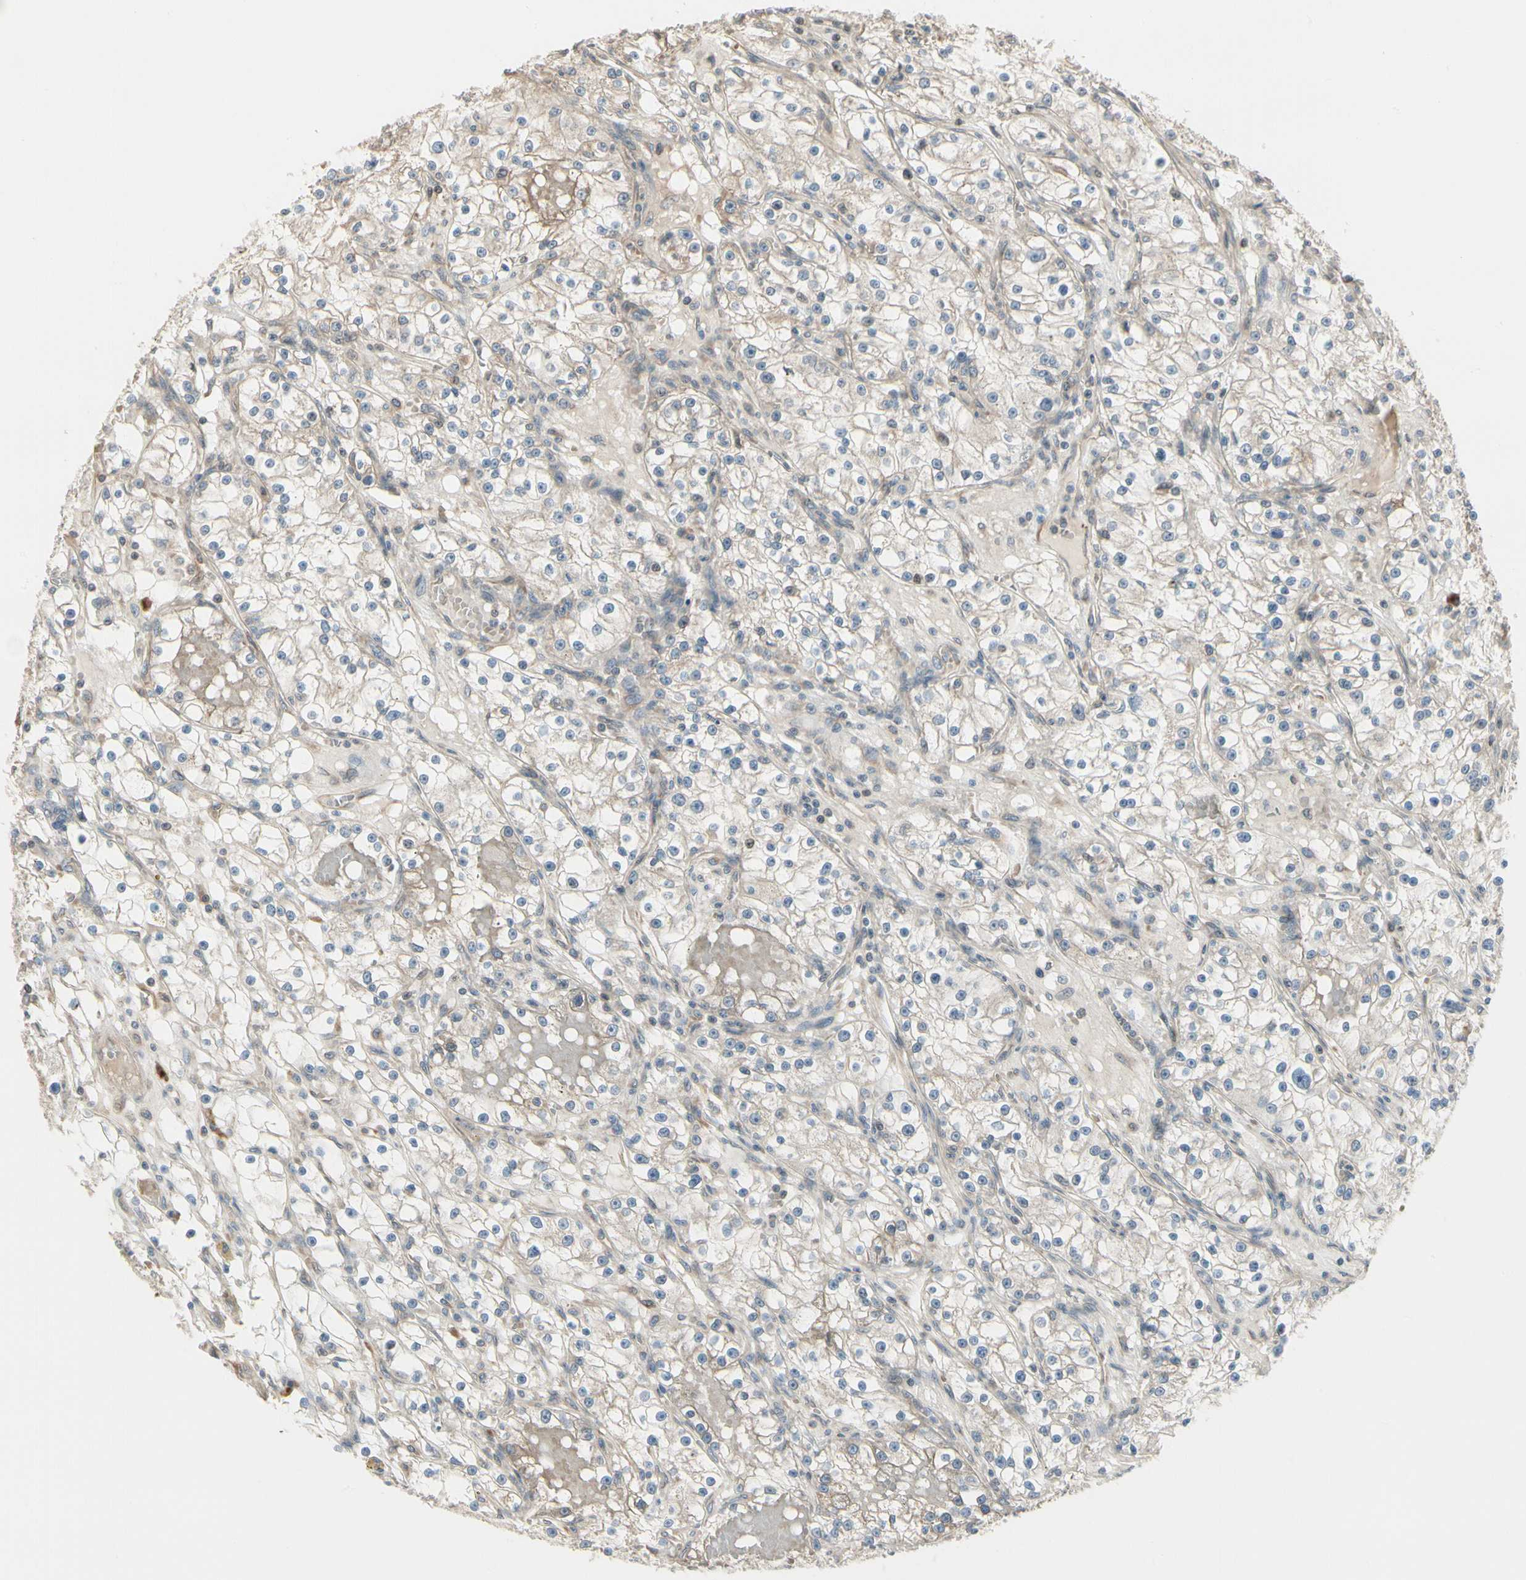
{"staining": {"intensity": "weak", "quantity": ">75%", "location": "cytoplasmic/membranous"}, "tissue": "renal cancer", "cell_type": "Tumor cells", "image_type": "cancer", "snomed": [{"axis": "morphology", "description": "Adenocarcinoma, NOS"}, {"axis": "topography", "description": "Kidney"}], "caption": "Immunohistochemical staining of human adenocarcinoma (renal) shows weak cytoplasmic/membranous protein staining in approximately >75% of tumor cells.", "gene": "NUCB2", "patient": {"sex": "male", "age": 56}}